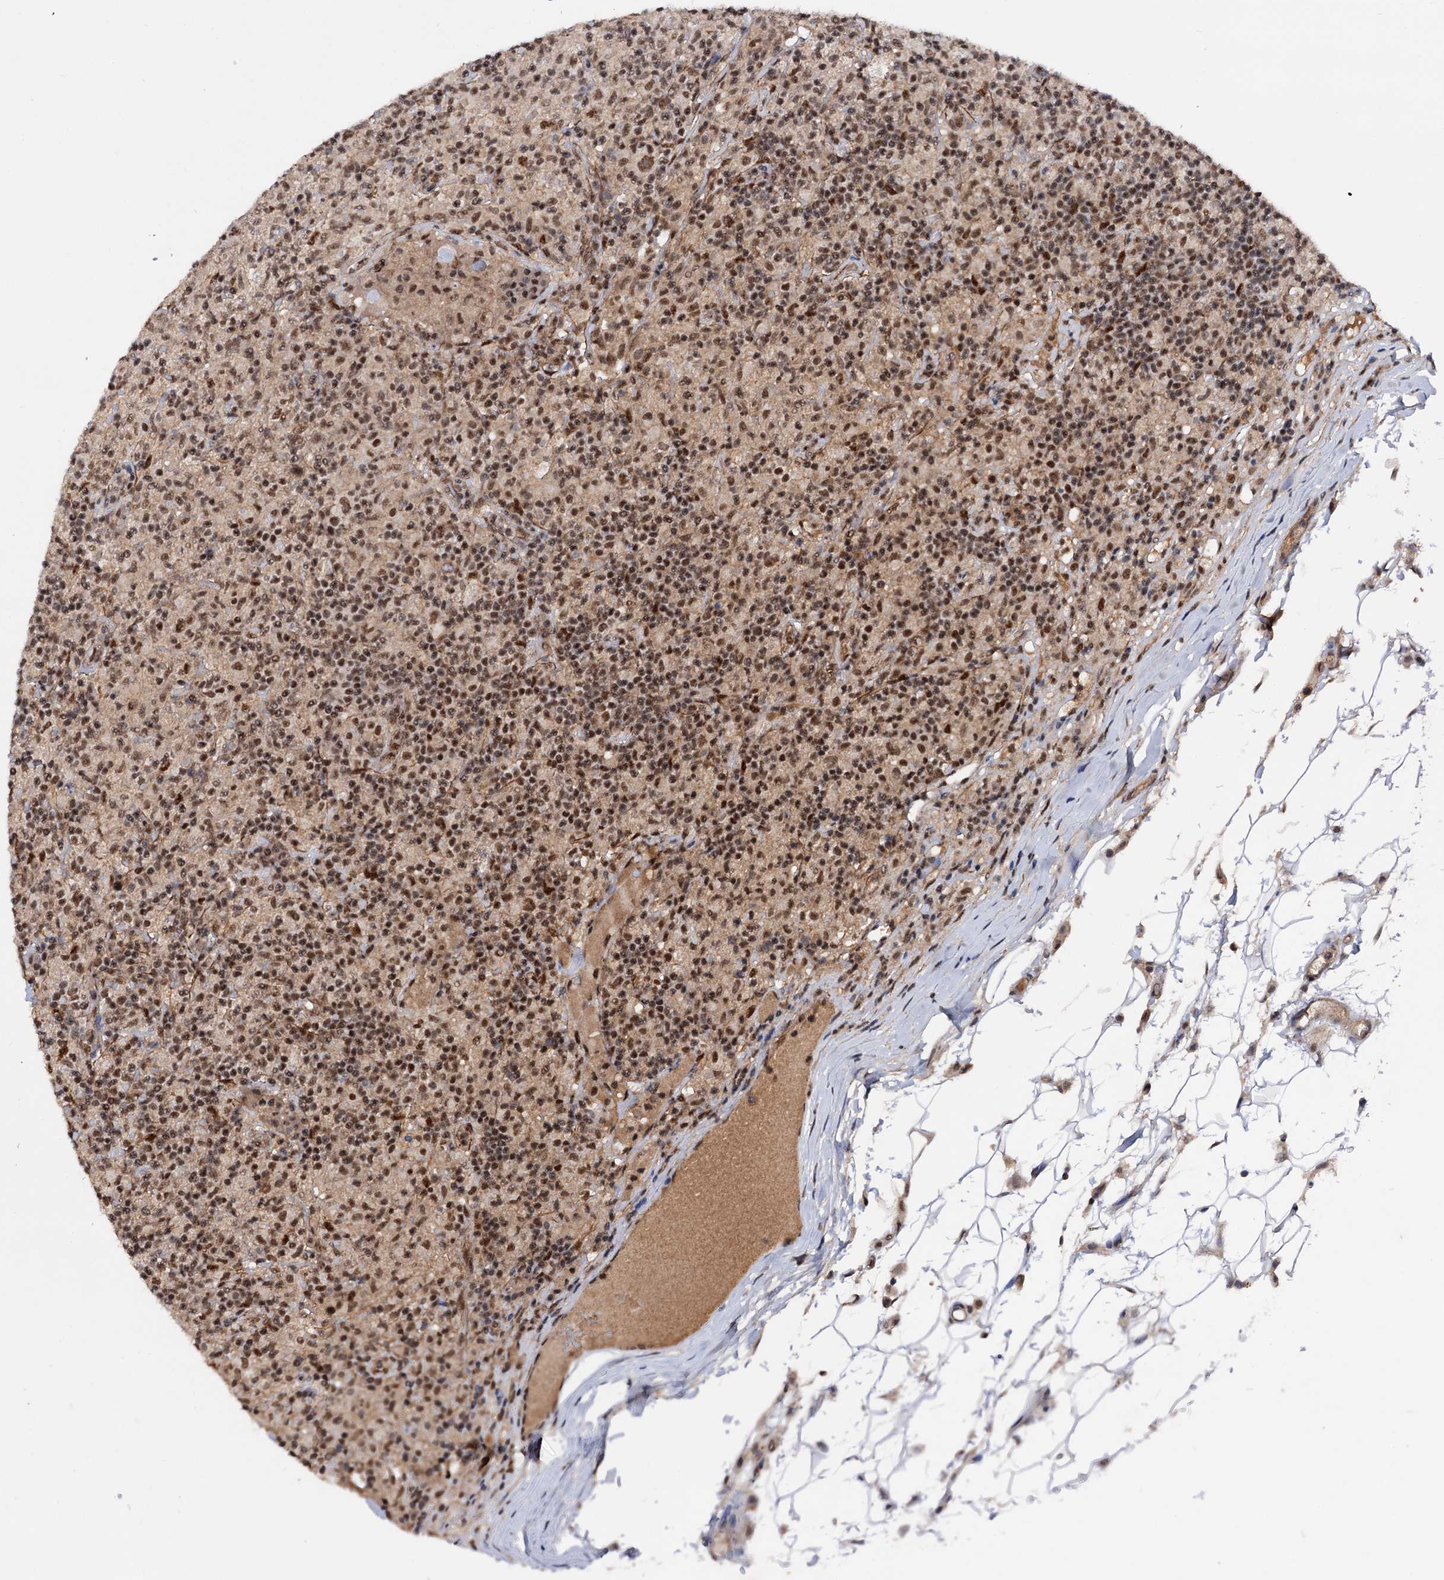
{"staining": {"intensity": "moderate", "quantity": ">75%", "location": "nuclear"}, "tissue": "lymphoma", "cell_type": "Tumor cells", "image_type": "cancer", "snomed": [{"axis": "morphology", "description": "Hodgkin's disease, NOS"}, {"axis": "topography", "description": "Lymph node"}], "caption": "The photomicrograph demonstrates staining of lymphoma, revealing moderate nuclear protein positivity (brown color) within tumor cells.", "gene": "TBC1D12", "patient": {"sex": "male", "age": 70}}